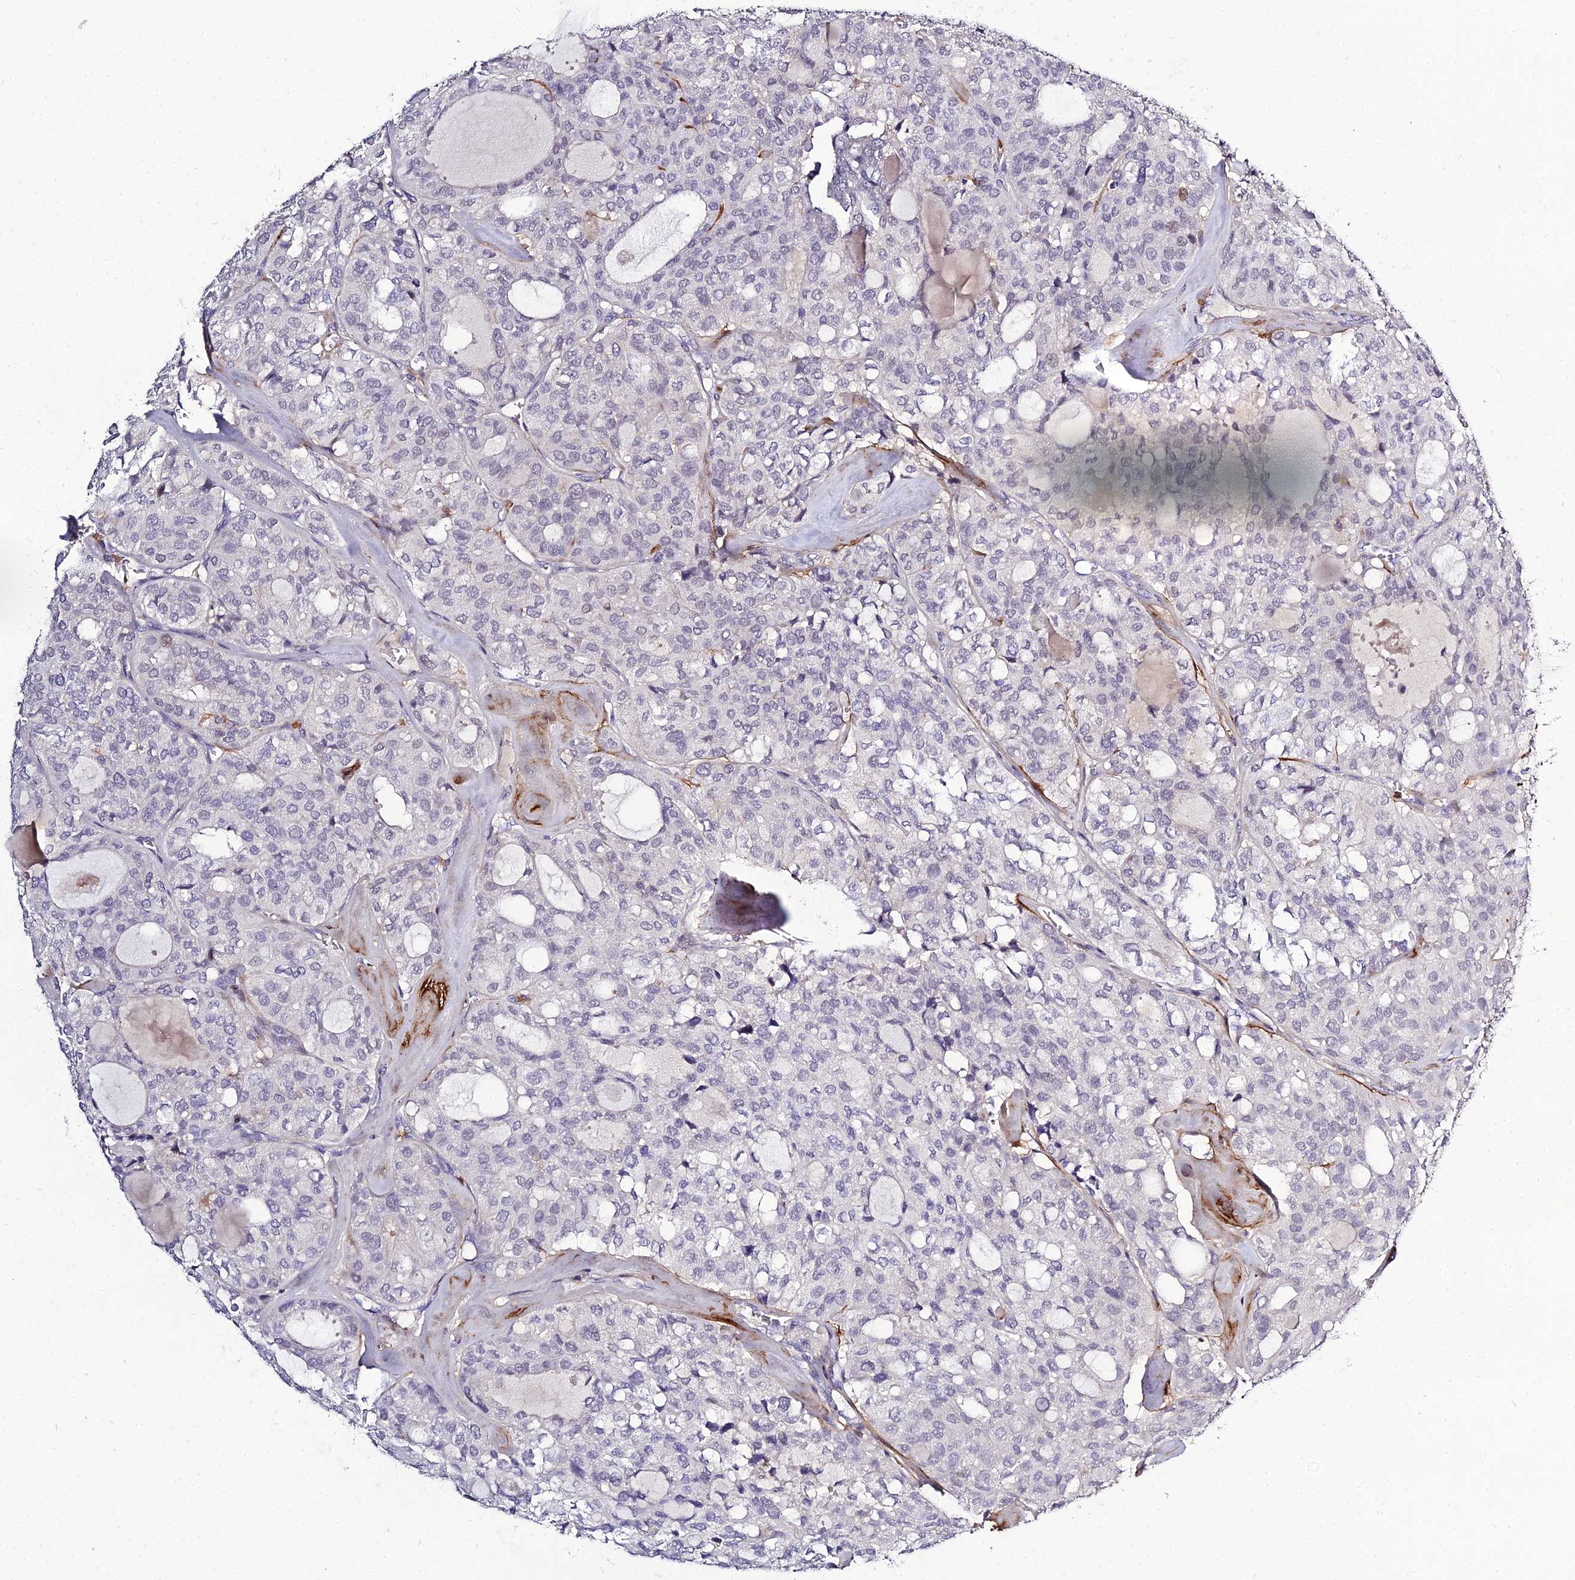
{"staining": {"intensity": "negative", "quantity": "none", "location": "none"}, "tissue": "thyroid cancer", "cell_type": "Tumor cells", "image_type": "cancer", "snomed": [{"axis": "morphology", "description": "Follicular adenoma carcinoma, NOS"}, {"axis": "topography", "description": "Thyroid gland"}], "caption": "There is no significant expression in tumor cells of thyroid cancer.", "gene": "IL4I1", "patient": {"sex": "male", "age": 75}}